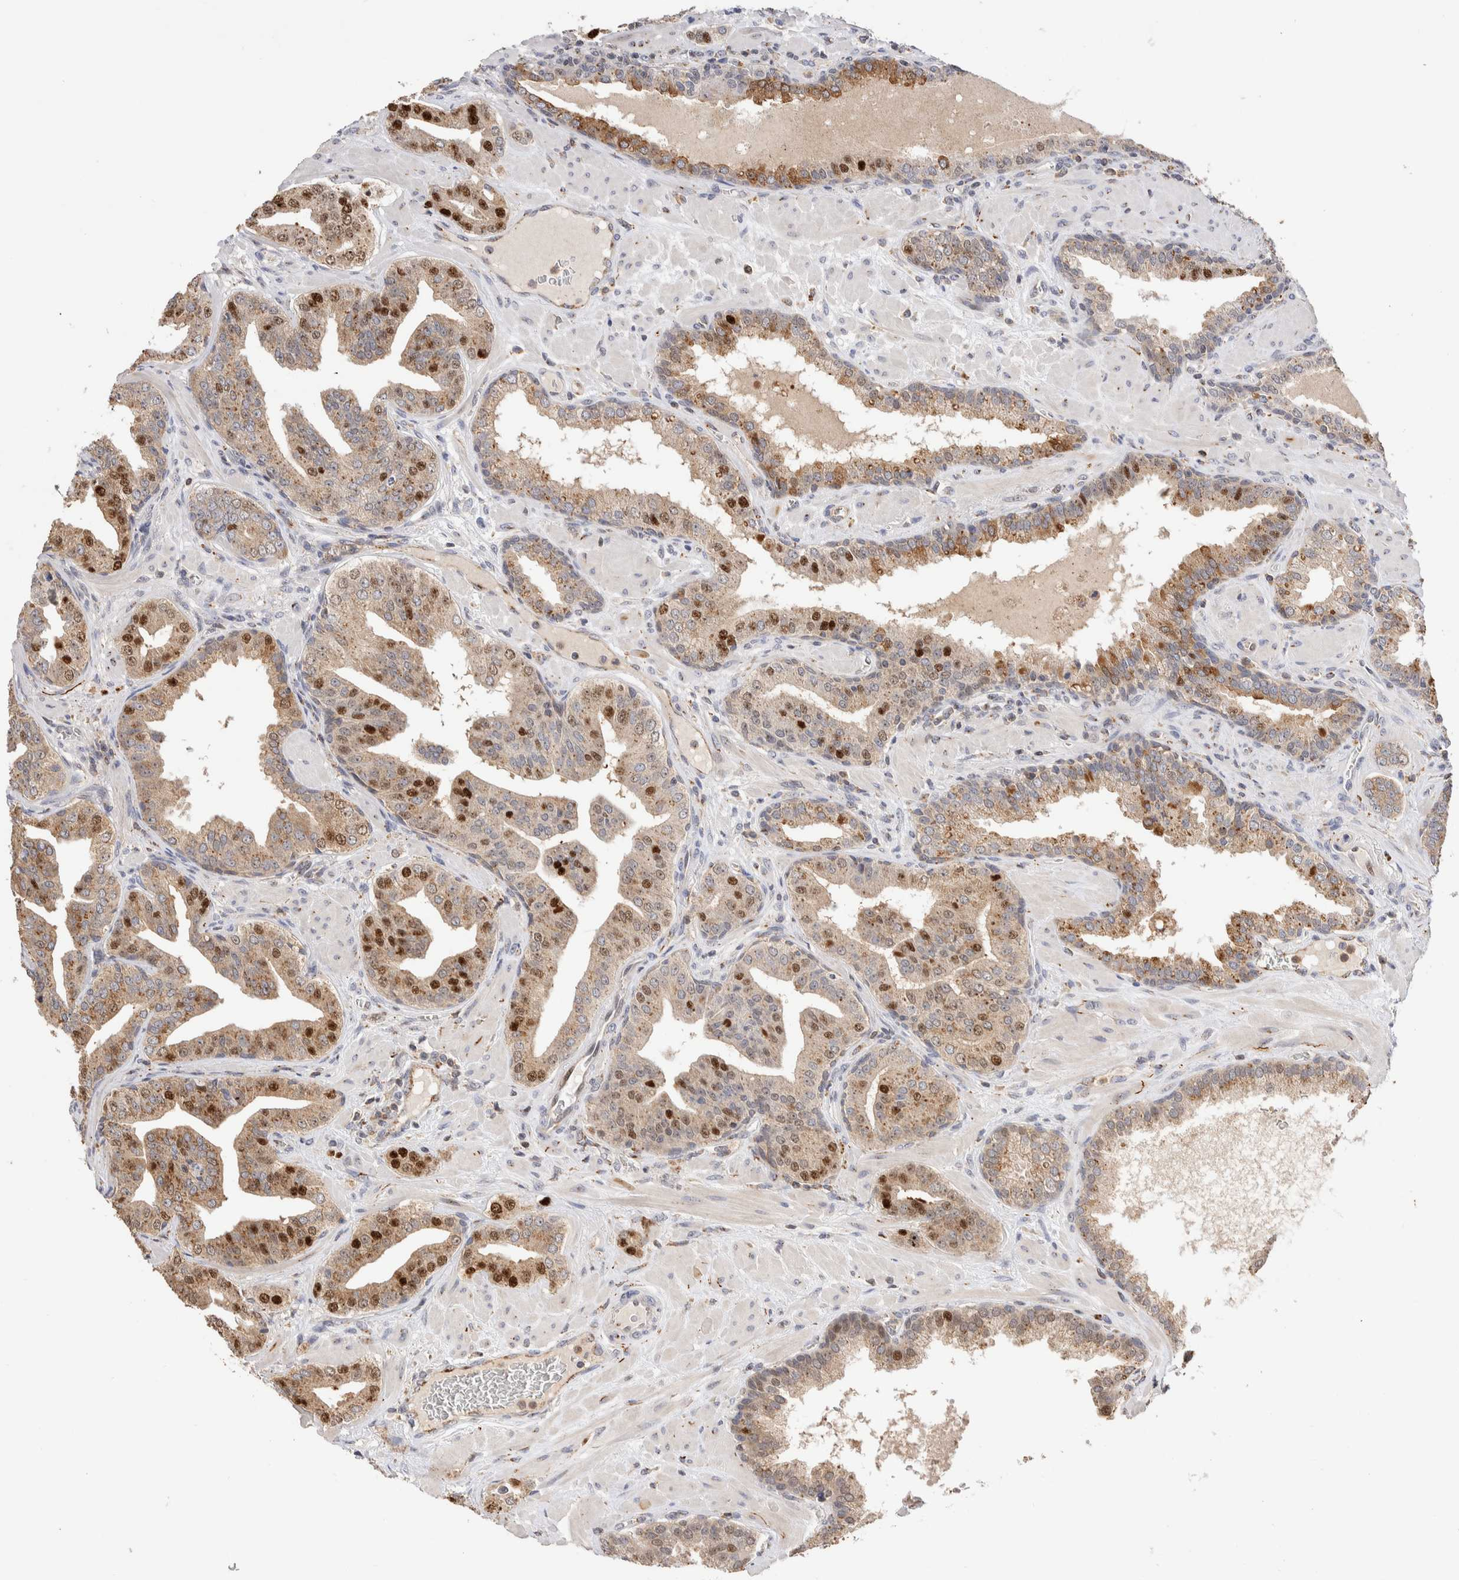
{"staining": {"intensity": "strong", "quantity": "25%-75%", "location": "cytoplasmic/membranous,nuclear"}, "tissue": "prostate cancer", "cell_type": "Tumor cells", "image_type": "cancer", "snomed": [{"axis": "morphology", "description": "Adenocarcinoma, Low grade"}, {"axis": "topography", "description": "Prostate"}], "caption": "Brown immunohistochemical staining in human prostate cancer (low-grade adenocarcinoma) displays strong cytoplasmic/membranous and nuclear staining in about 25%-75% of tumor cells. Ihc stains the protein in brown and the nuclei are stained blue.", "gene": "NSMAF", "patient": {"sex": "male", "age": 62}}